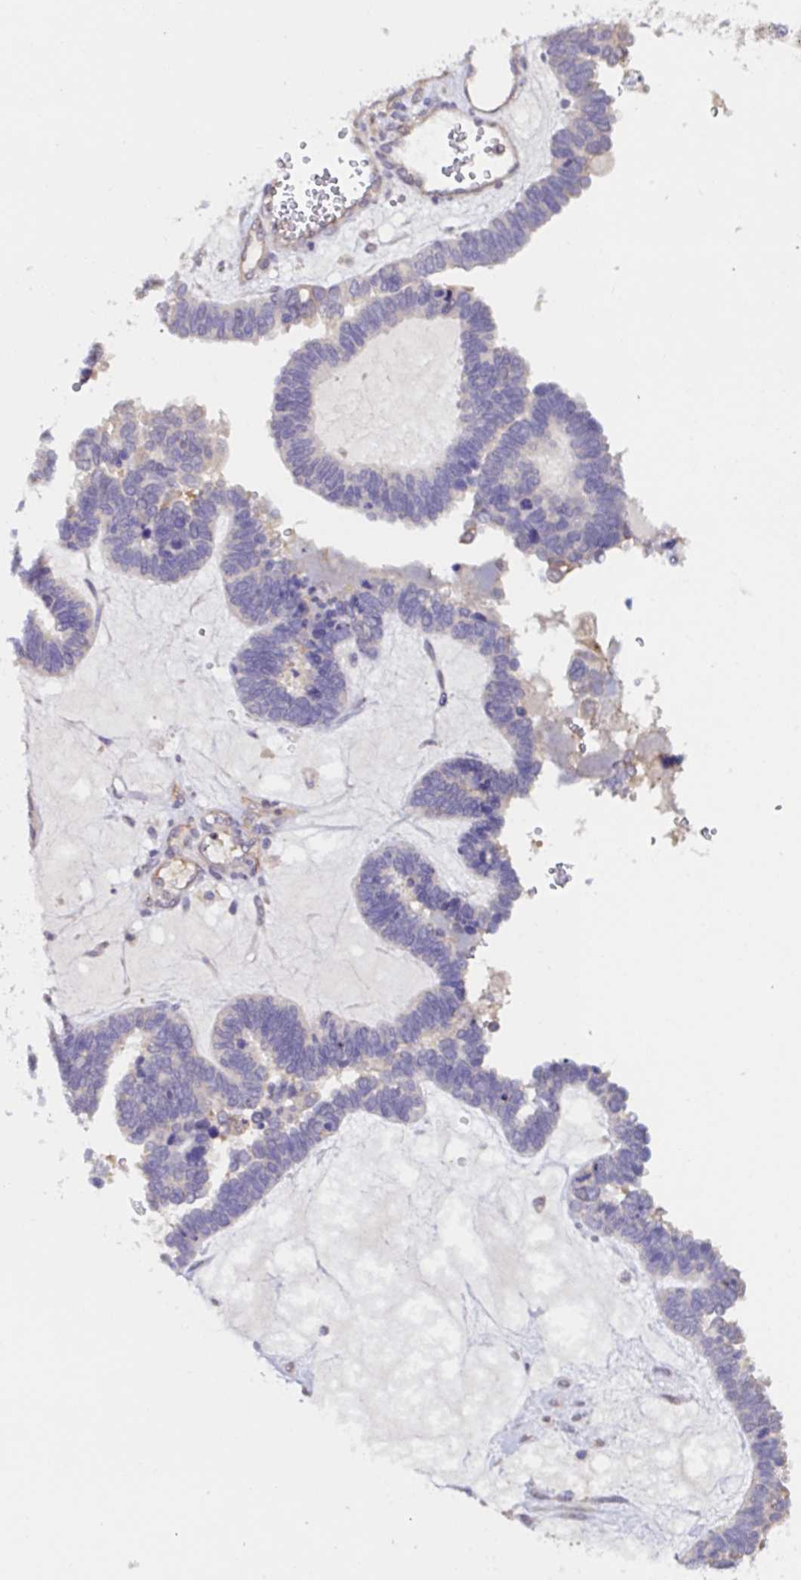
{"staining": {"intensity": "negative", "quantity": "none", "location": "none"}, "tissue": "ovarian cancer", "cell_type": "Tumor cells", "image_type": "cancer", "snomed": [{"axis": "morphology", "description": "Cystadenocarcinoma, serous, NOS"}, {"axis": "topography", "description": "Ovary"}], "caption": "High magnification brightfield microscopy of ovarian cancer (serous cystadenocarcinoma) stained with DAB (brown) and counterstained with hematoxylin (blue): tumor cells show no significant positivity. (Stains: DAB IHC with hematoxylin counter stain, Microscopy: brightfield microscopy at high magnification).", "gene": "RSRP1", "patient": {"sex": "female", "age": 51}}